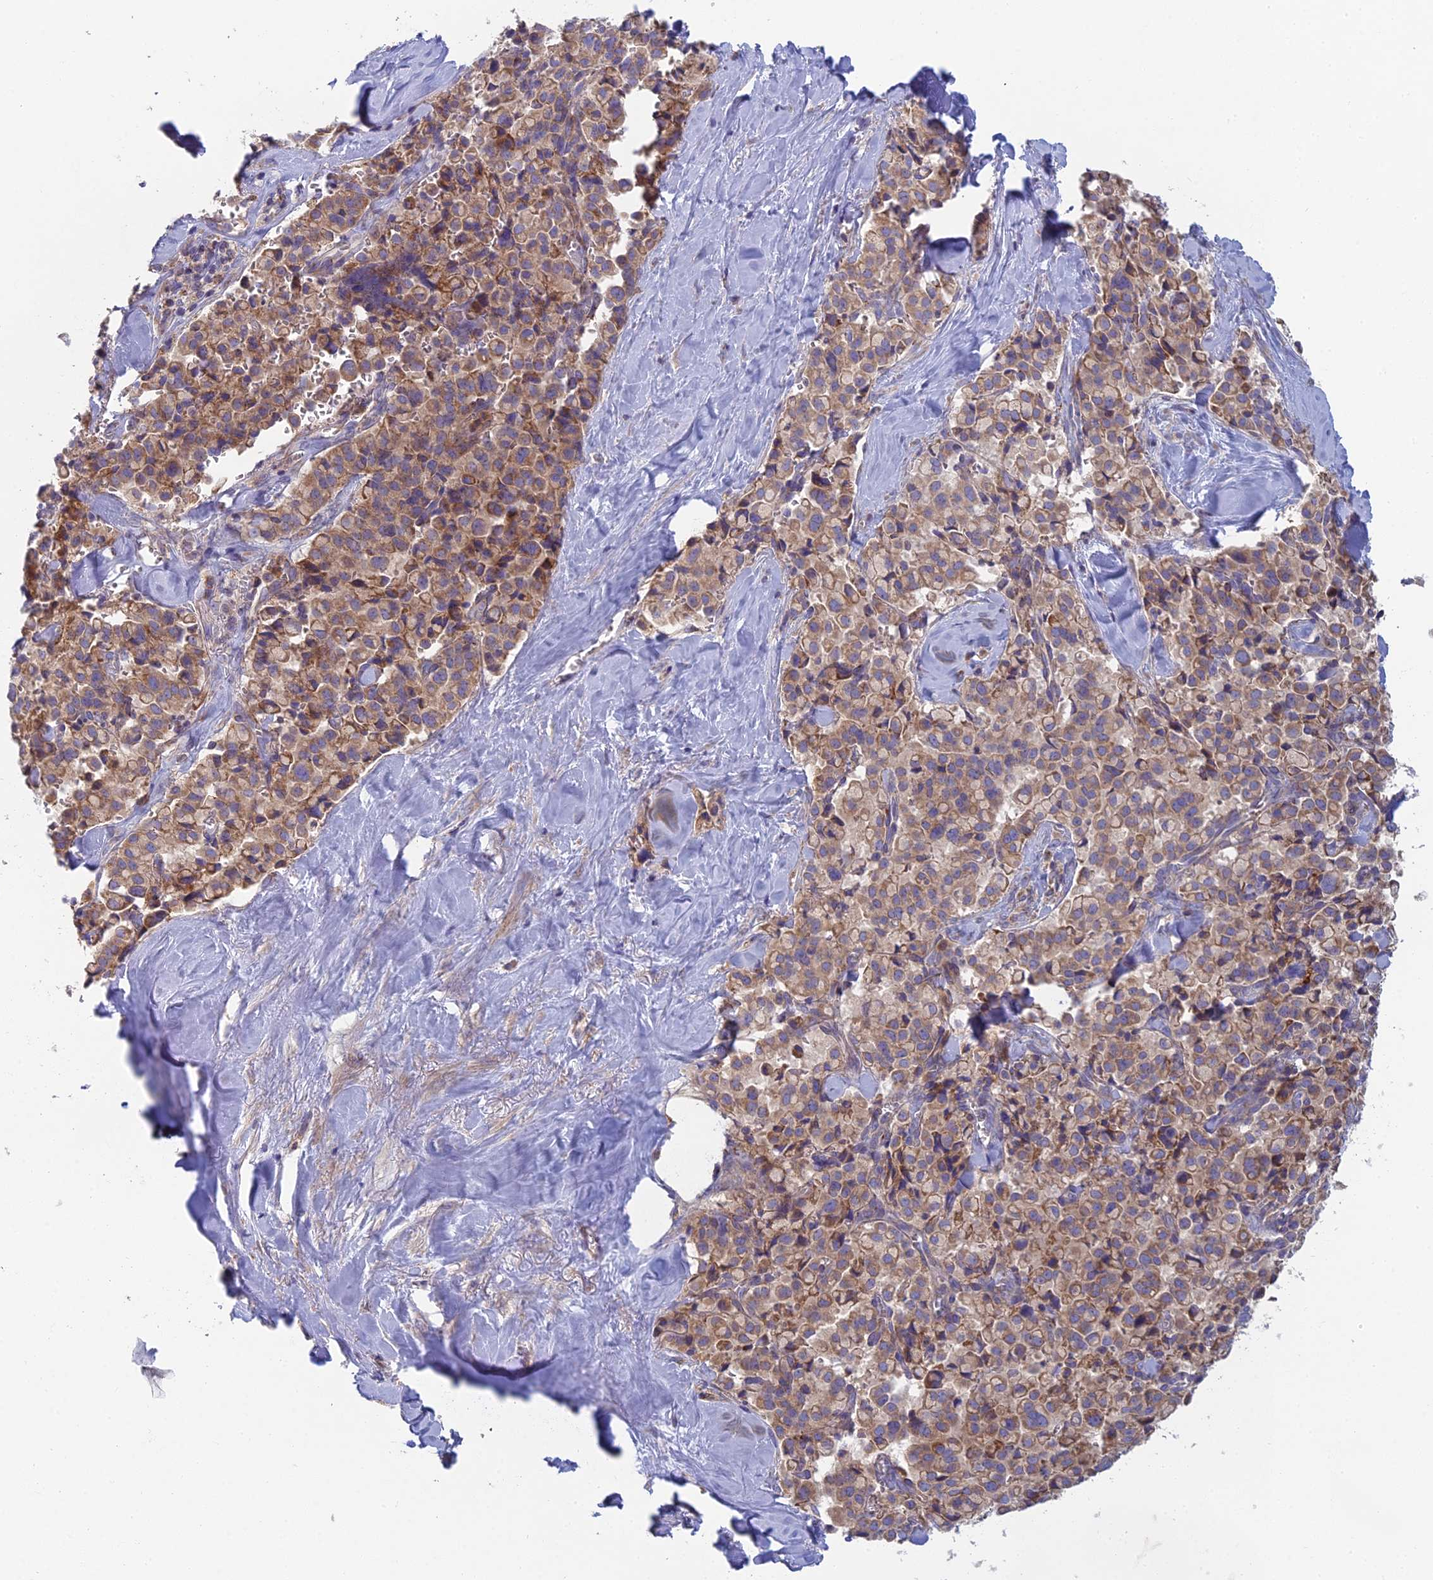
{"staining": {"intensity": "weak", "quantity": ">75%", "location": "cytoplasmic/membranous"}, "tissue": "pancreatic cancer", "cell_type": "Tumor cells", "image_type": "cancer", "snomed": [{"axis": "morphology", "description": "Adenocarcinoma, NOS"}, {"axis": "topography", "description": "Pancreas"}], "caption": "Pancreatic cancer stained with a protein marker demonstrates weak staining in tumor cells.", "gene": "IFTAP", "patient": {"sex": "male", "age": 65}}